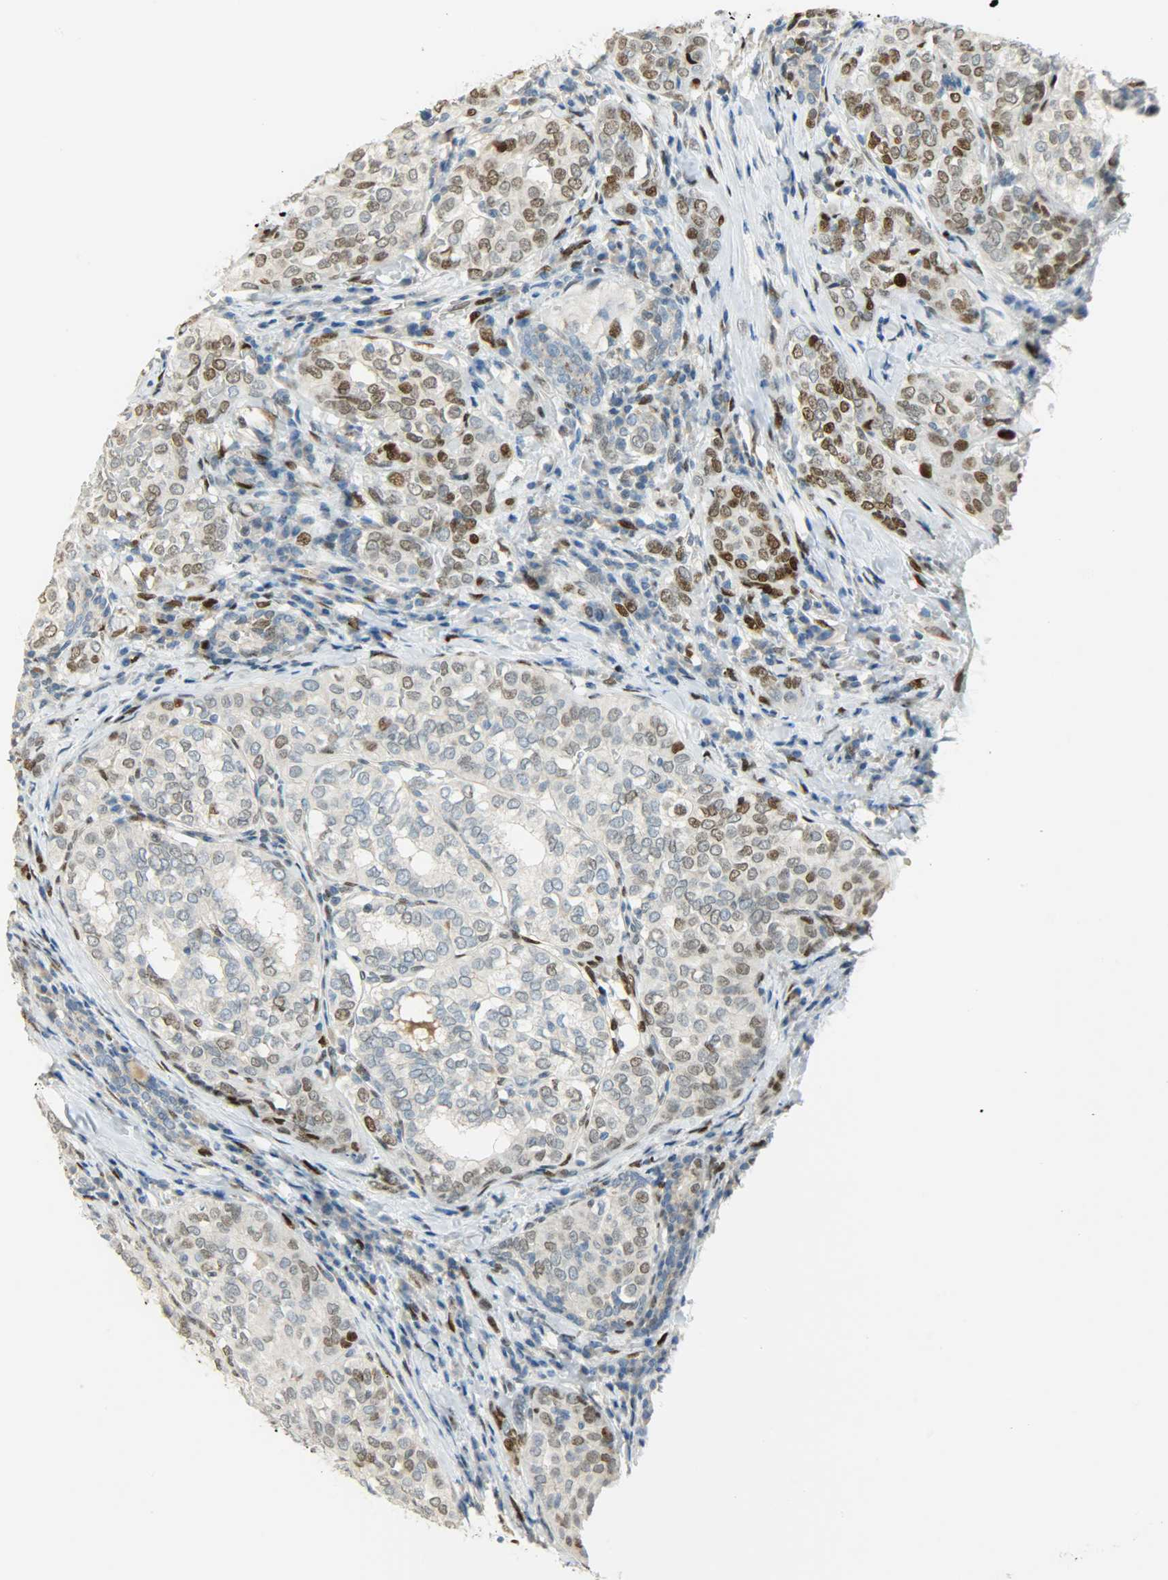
{"staining": {"intensity": "weak", "quantity": "<25%", "location": "nuclear"}, "tissue": "thyroid cancer", "cell_type": "Tumor cells", "image_type": "cancer", "snomed": [{"axis": "morphology", "description": "Papillary adenocarcinoma, NOS"}, {"axis": "topography", "description": "Thyroid gland"}], "caption": "A high-resolution histopathology image shows IHC staining of thyroid cancer, which displays no significant positivity in tumor cells.", "gene": "JUNB", "patient": {"sex": "female", "age": 30}}